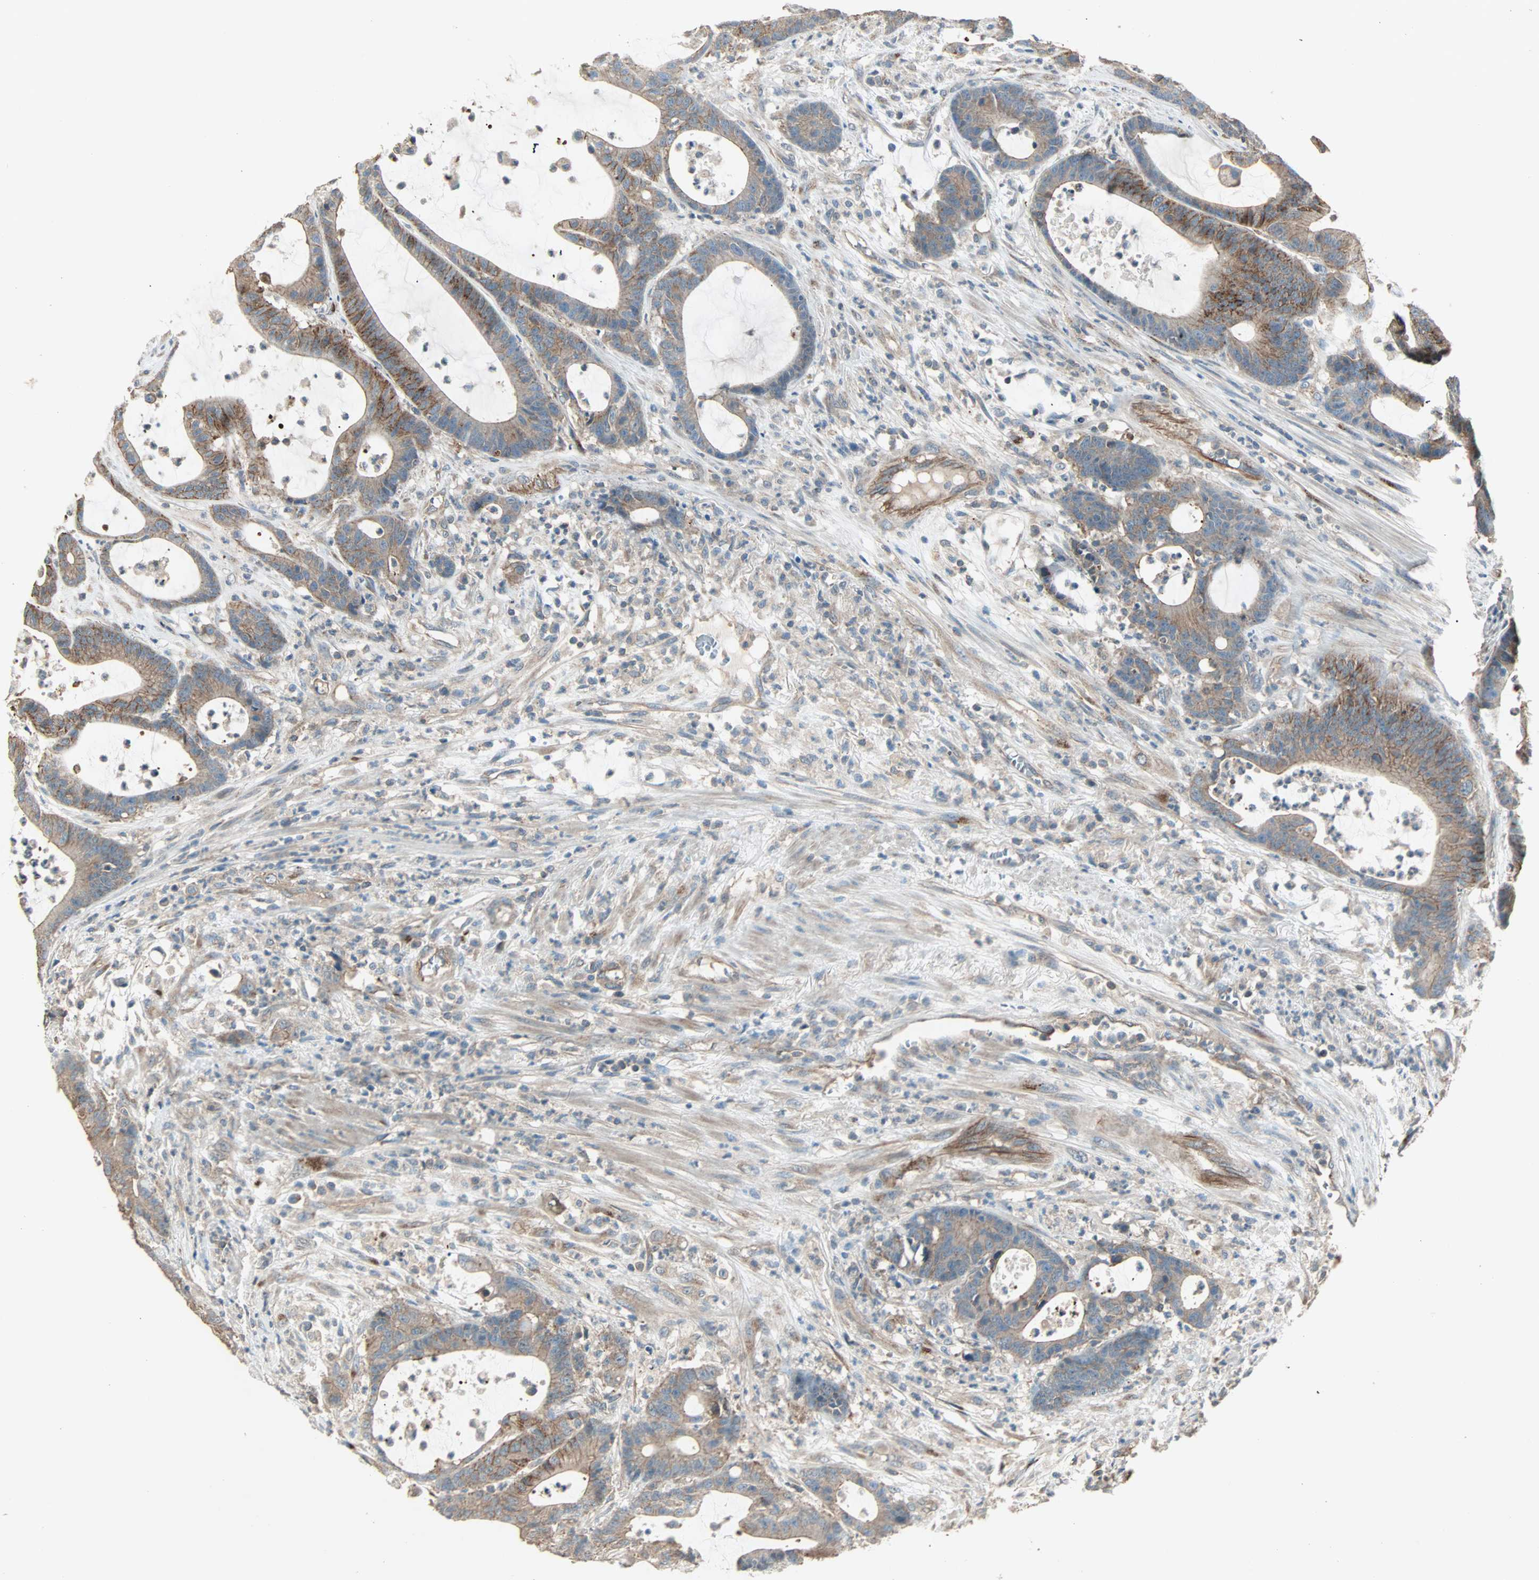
{"staining": {"intensity": "moderate", "quantity": ">75%", "location": "cytoplasmic/membranous"}, "tissue": "colorectal cancer", "cell_type": "Tumor cells", "image_type": "cancer", "snomed": [{"axis": "morphology", "description": "Adenocarcinoma, NOS"}, {"axis": "topography", "description": "Colon"}], "caption": "Protein staining of colorectal cancer (adenocarcinoma) tissue shows moderate cytoplasmic/membranous positivity in approximately >75% of tumor cells.", "gene": "MAP3K21", "patient": {"sex": "female", "age": 84}}